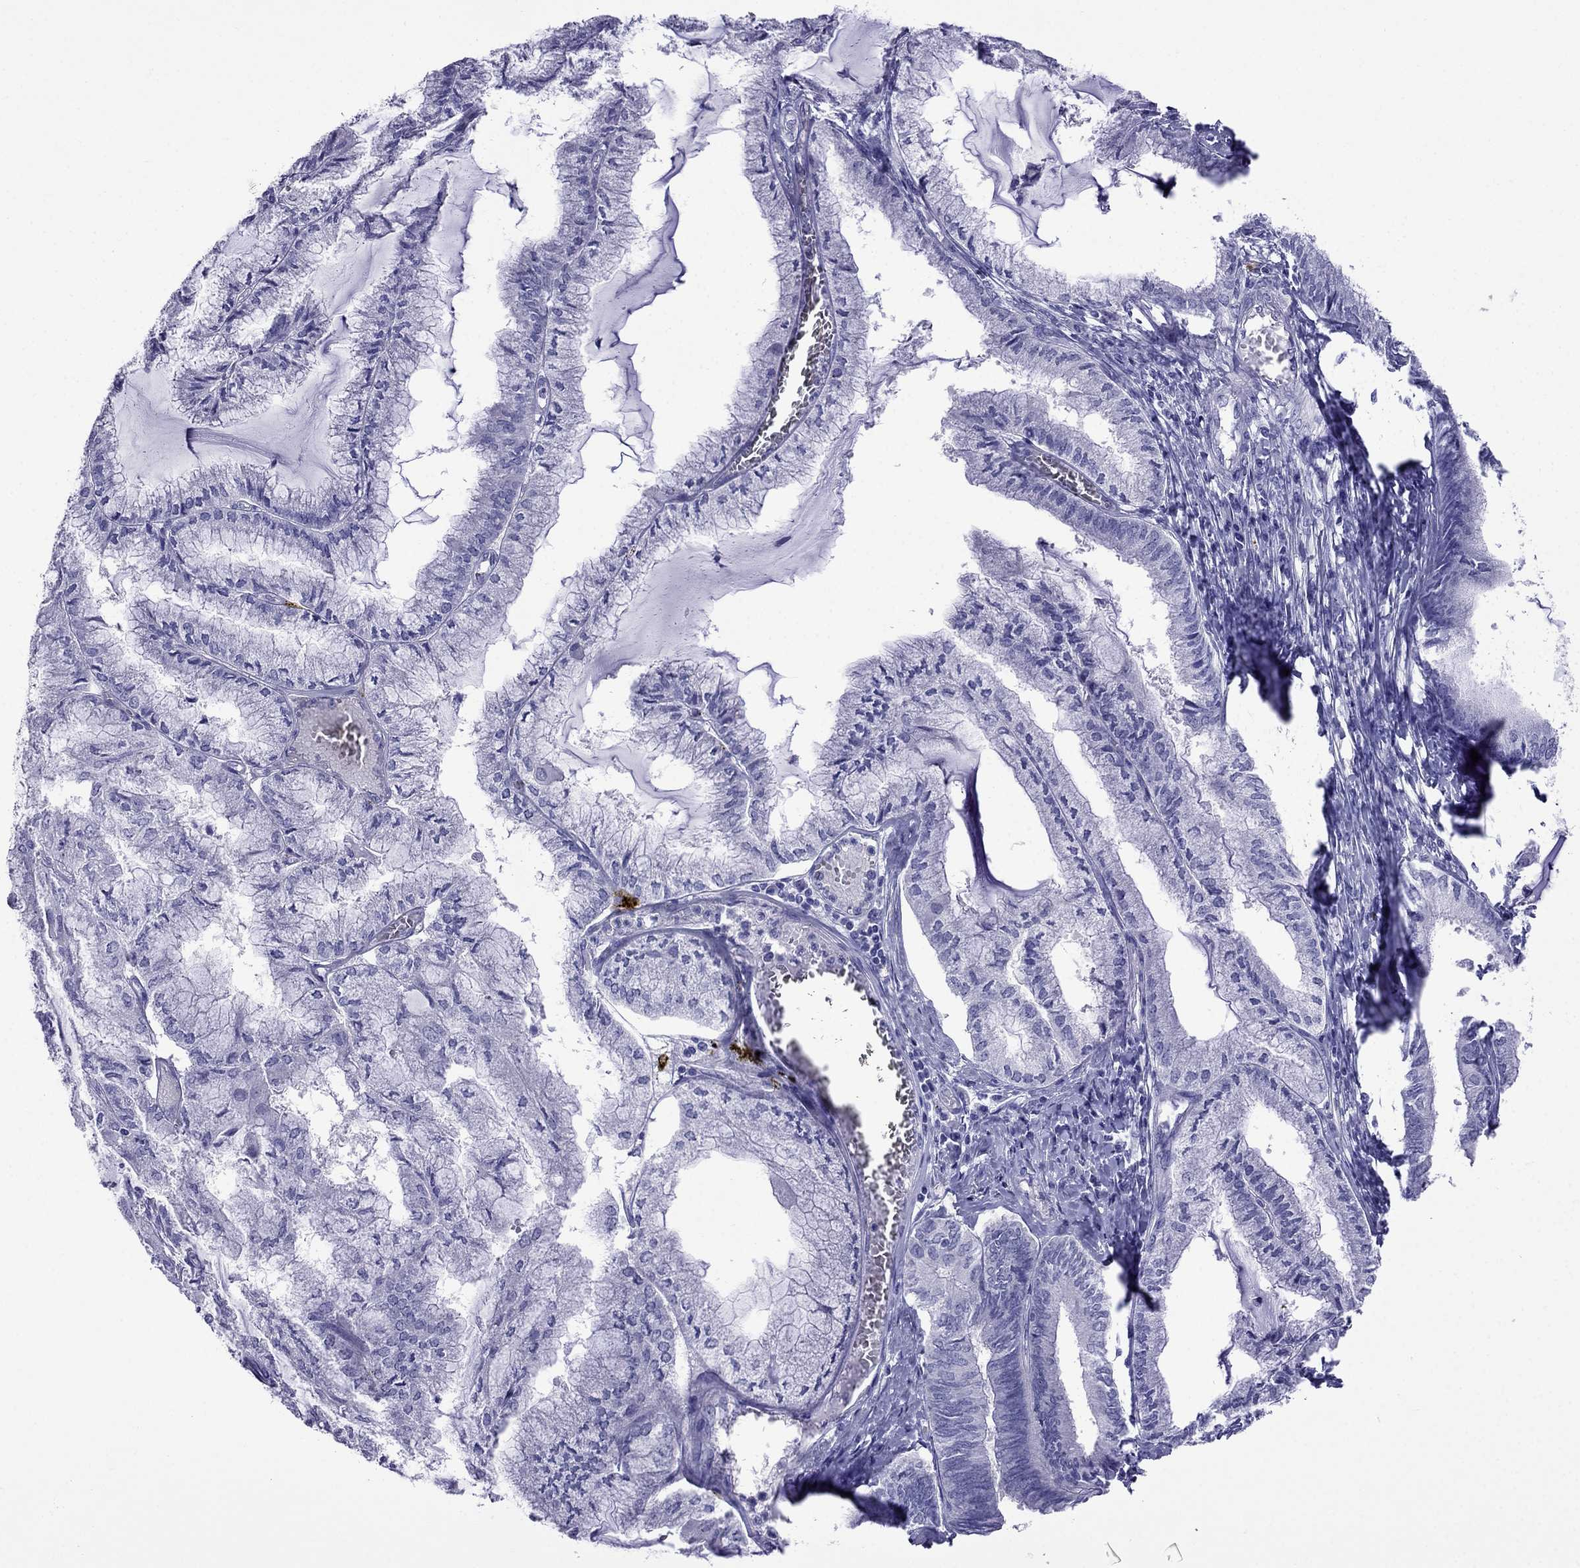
{"staining": {"intensity": "negative", "quantity": "none", "location": "none"}, "tissue": "endometrial cancer", "cell_type": "Tumor cells", "image_type": "cancer", "snomed": [{"axis": "morphology", "description": "Carcinoma, NOS"}, {"axis": "topography", "description": "Endometrium"}], "caption": "Endometrial cancer was stained to show a protein in brown. There is no significant staining in tumor cells. Brightfield microscopy of immunohistochemistry (IHC) stained with DAB (3,3'-diaminobenzidine) (brown) and hematoxylin (blue), captured at high magnification.", "gene": "ARR3", "patient": {"sex": "female", "age": 62}}